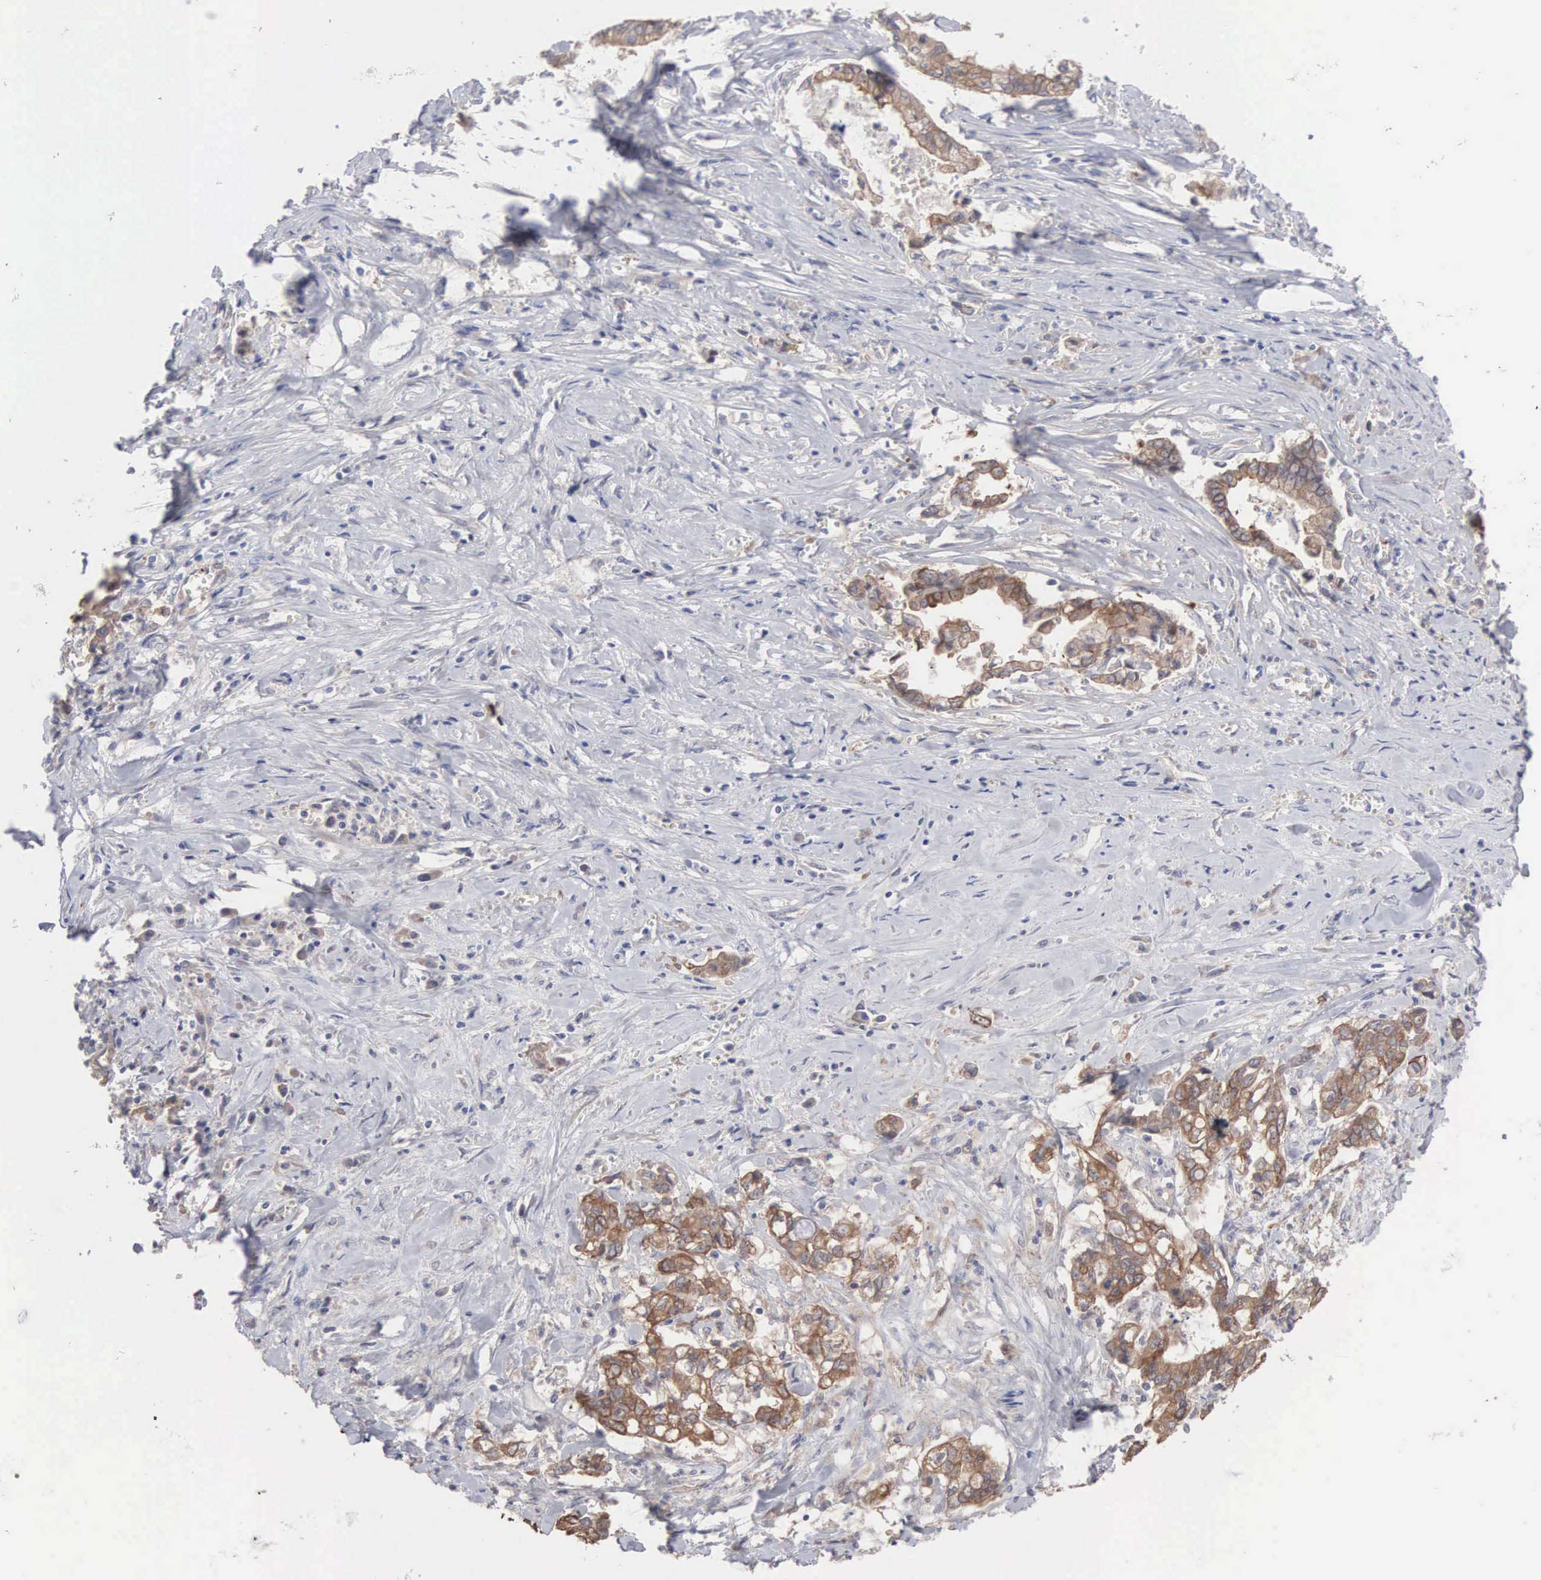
{"staining": {"intensity": "moderate", "quantity": ">75%", "location": "cytoplasmic/membranous"}, "tissue": "liver cancer", "cell_type": "Tumor cells", "image_type": "cancer", "snomed": [{"axis": "morphology", "description": "Cholangiocarcinoma"}, {"axis": "topography", "description": "Liver"}], "caption": "This micrograph demonstrates immunohistochemistry staining of cholangiocarcinoma (liver), with medium moderate cytoplasmic/membranous positivity in approximately >75% of tumor cells.", "gene": "INF2", "patient": {"sex": "male", "age": 57}}